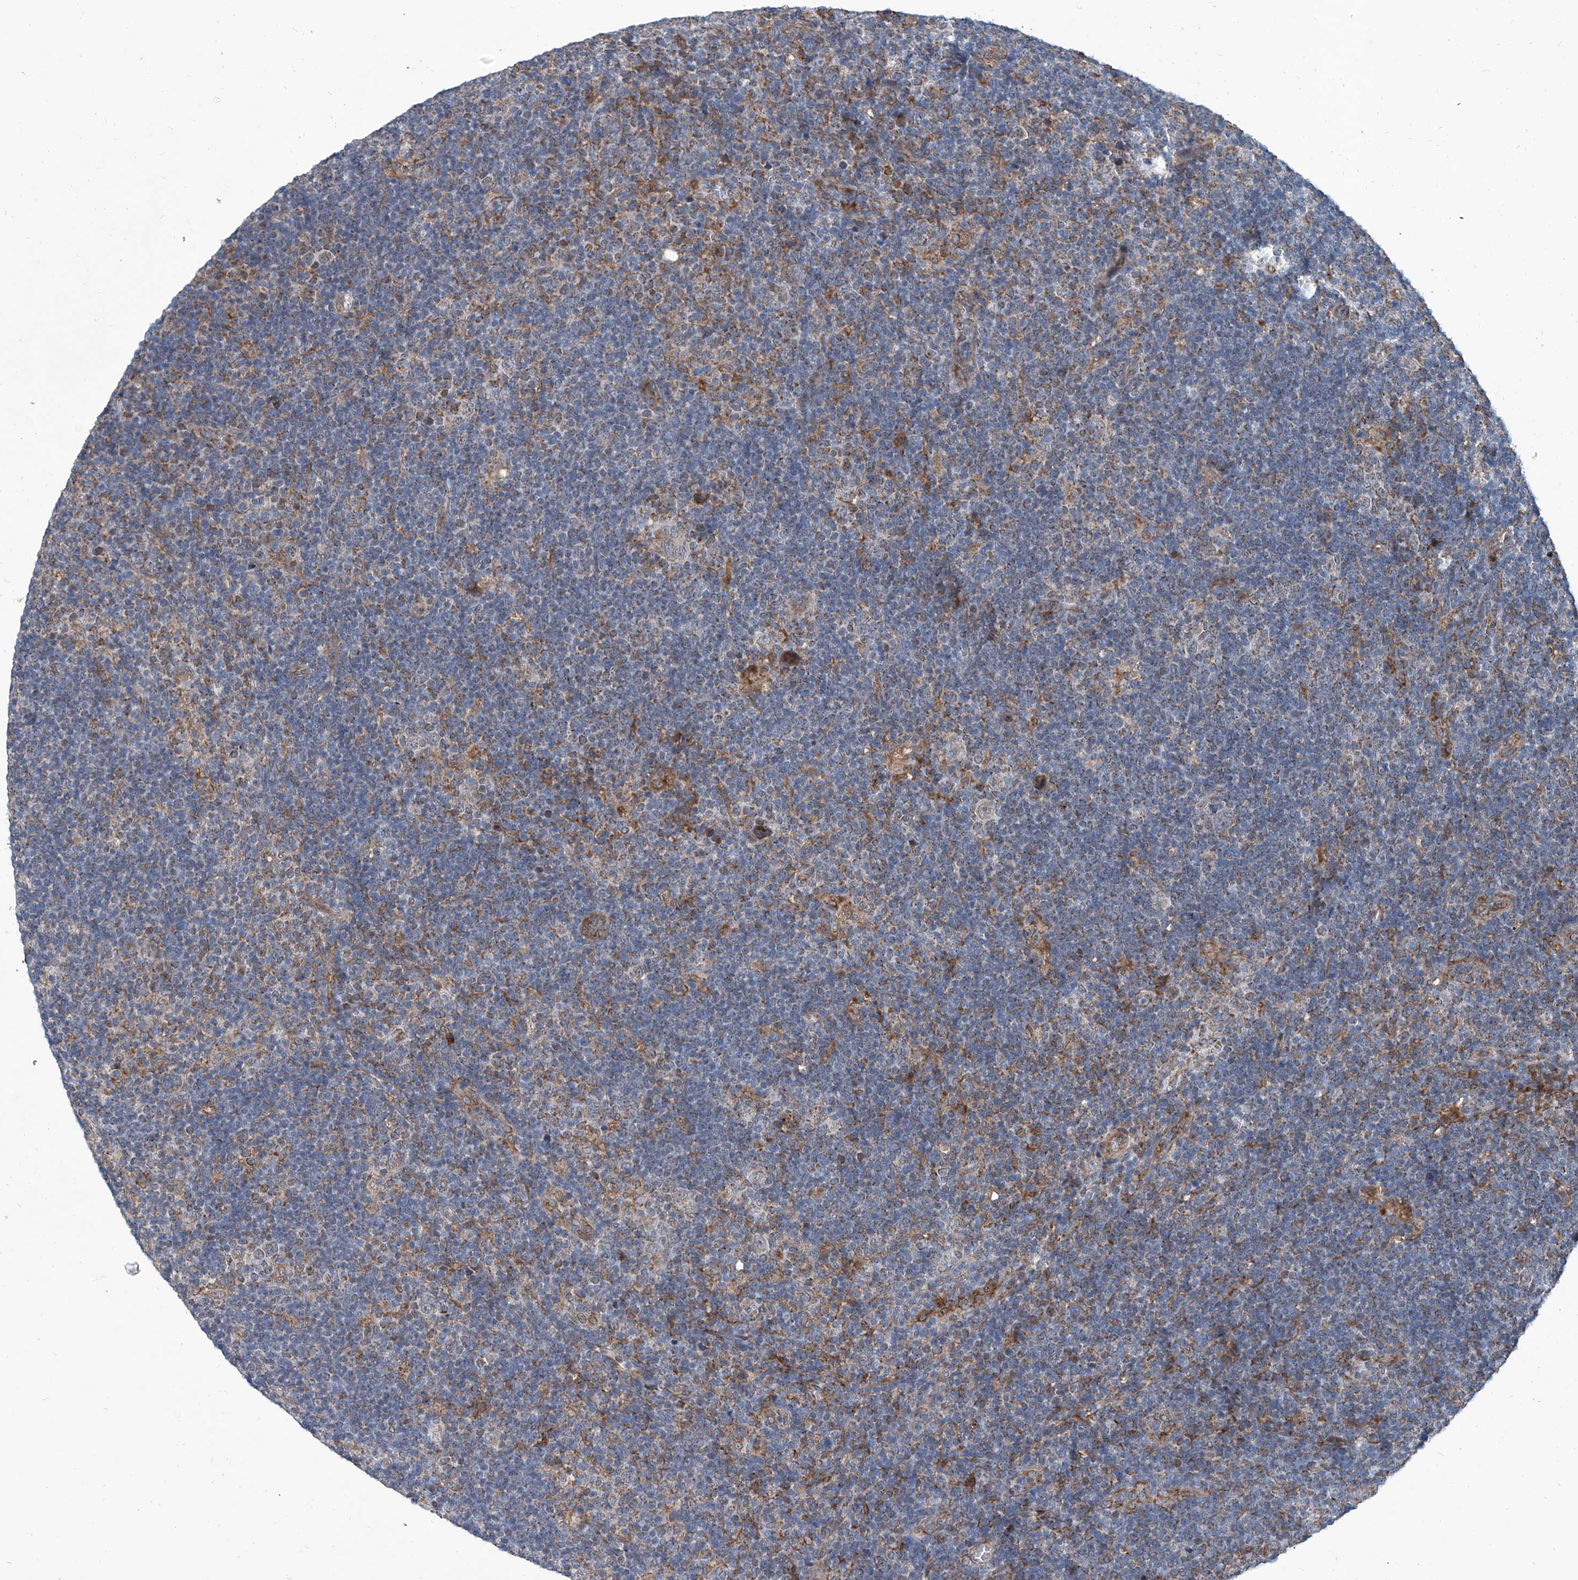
{"staining": {"intensity": "weak", "quantity": "25%-75%", "location": "cytoplasmic/membranous"}, "tissue": "lymphoma", "cell_type": "Tumor cells", "image_type": "cancer", "snomed": [{"axis": "morphology", "description": "Hodgkin's disease, NOS"}, {"axis": "topography", "description": "Lymph node"}], "caption": "A low amount of weak cytoplasmic/membranous expression is identified in about 25%-75% of tumor cells in Hodgkin's disease tissue.", "gene": "USP48", "patient": {"sex": "female", "age": 57}}